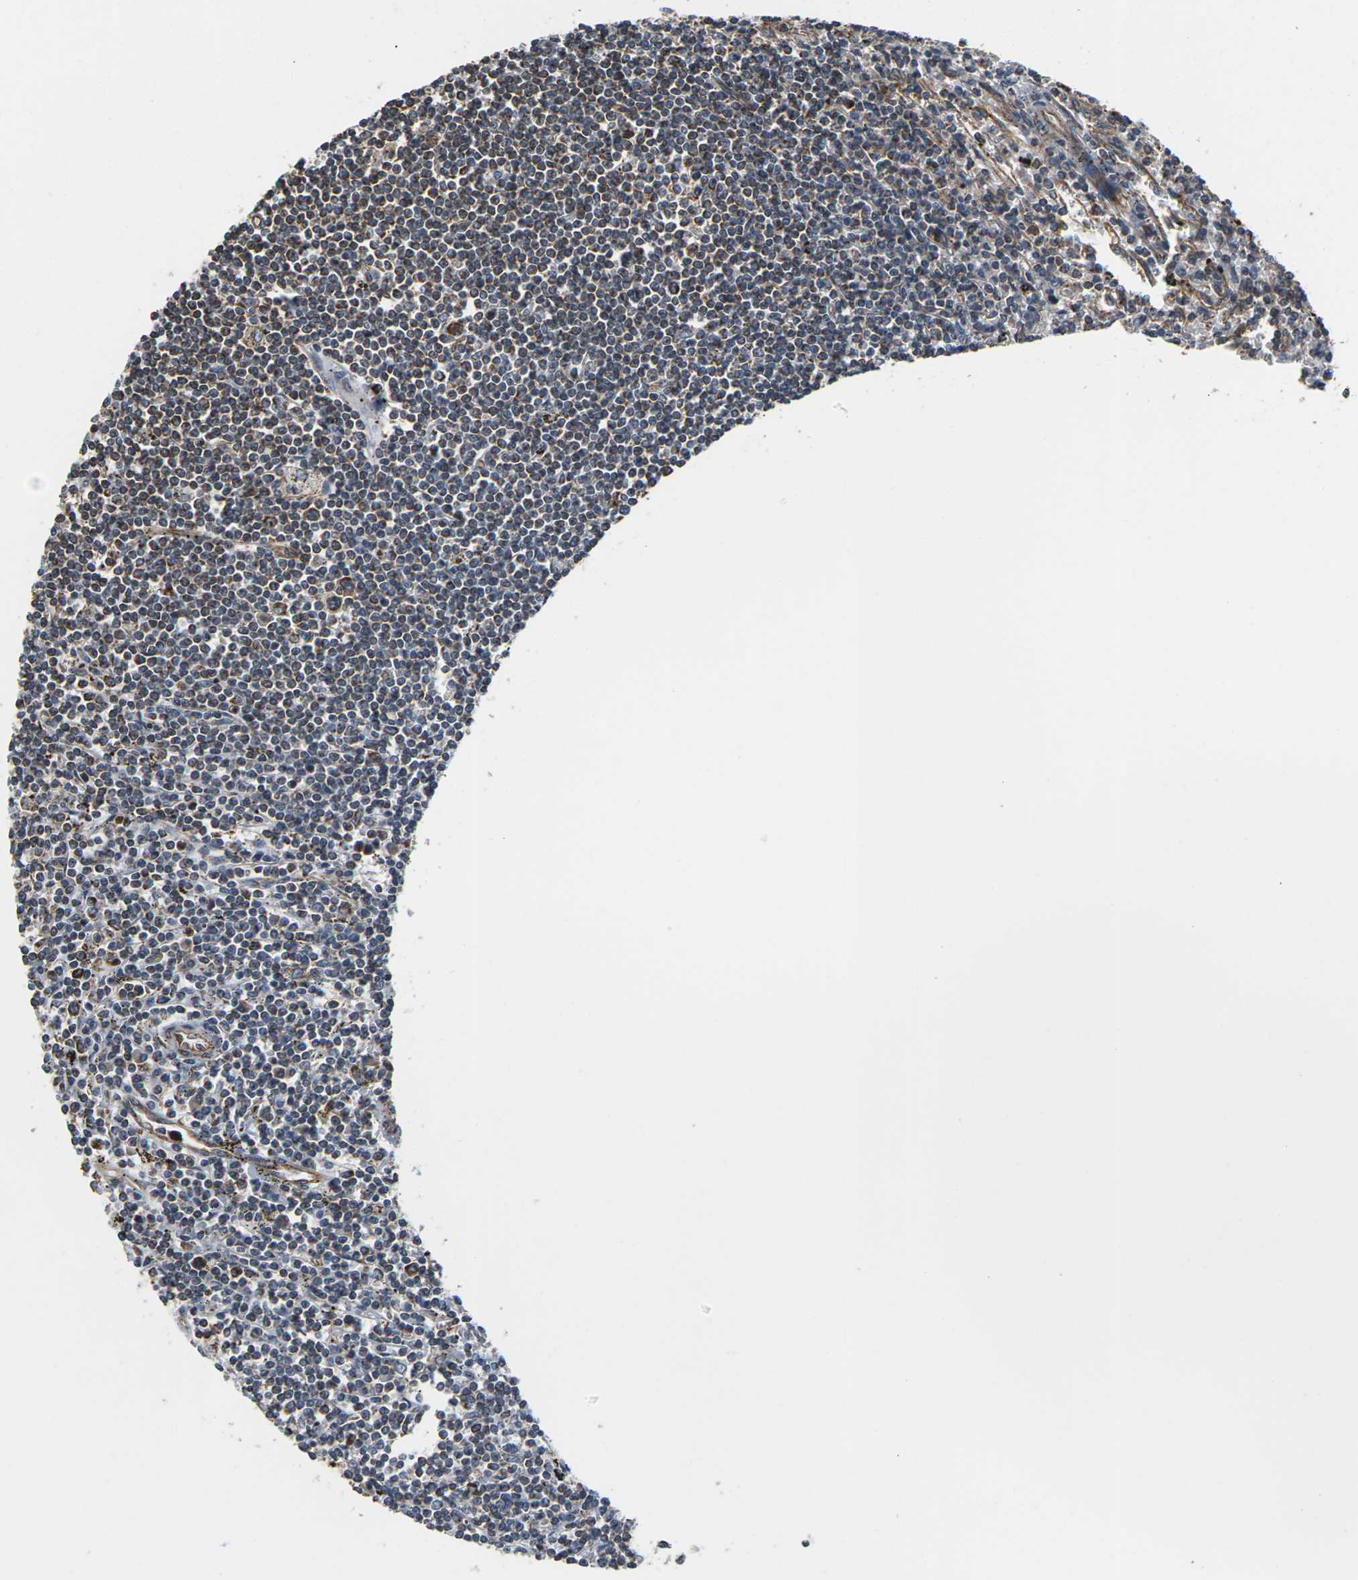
{"staining": {"intensity": "moderate", "quantity": "25%-75%", "location": "cytoplasmic/membranous"}, "tissue": "lymphoma", "cell_type": "Tumor cells", "image_type": "cancer", "snomed": [{"axis": "morphology", "description": "Malignant lymphoma, non-Hodgkin's type, Low grade"}, {"axis": "topography", "description": "Spleen"}], "caption": "Immunohistochemical staining of low-grade malignant lymphoma, non-Hodgkin's type displays medium levels of moderate cytoplasmic/membranous expression in approximately 25%-75% of tumor cells. The protein of interest is shown in brown color, while the nuclei are stained blue.", "gene": "PCDHB4", "patient": {"sex": "male", "age": 76}}